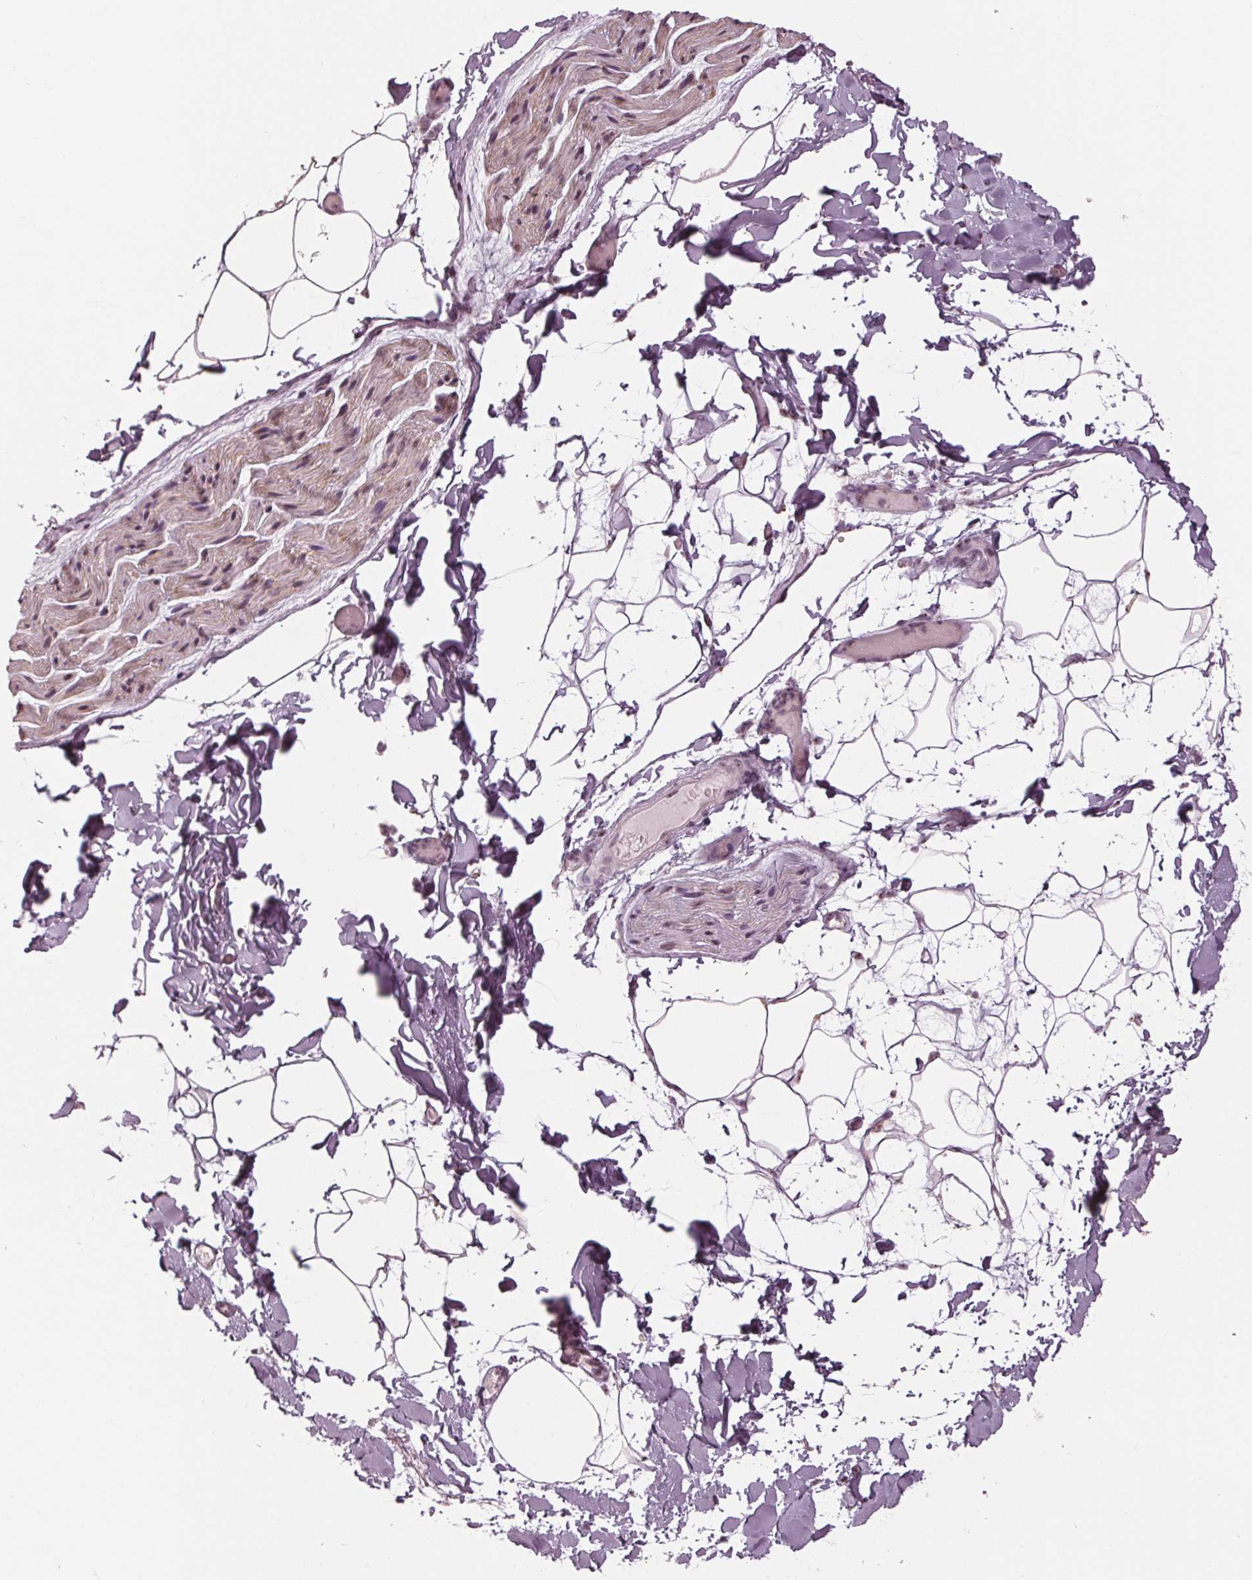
{"staining": {"intensity": "weak", "quantity": "<25%", "location": "nuclear"}, "tissue": "adipose tissue", "cell_type": "Adipocytes", "image_type": "normal", "snomed": [{"axis": "morphology", "description": "Normal tissue, NOS"}, {"axis": "topography", "description": "Gallbladder"}, {"axis": "topography", "description": "Peripheral nerve tissue"}], "caption": "Immunohistochemistry histopathology image of normal adipose tissue: human adipose tissue stained with DAB exhibits no significant protein positivity in adipocytes. (Stains: DAB (3,3'-diaminobenzidine) IHC with hematoxylin counter stain, Microscopy: brightfield microscopy at high magnification).", "gene": "SLX4", "patient": {"sex": "female", "age": 45}}